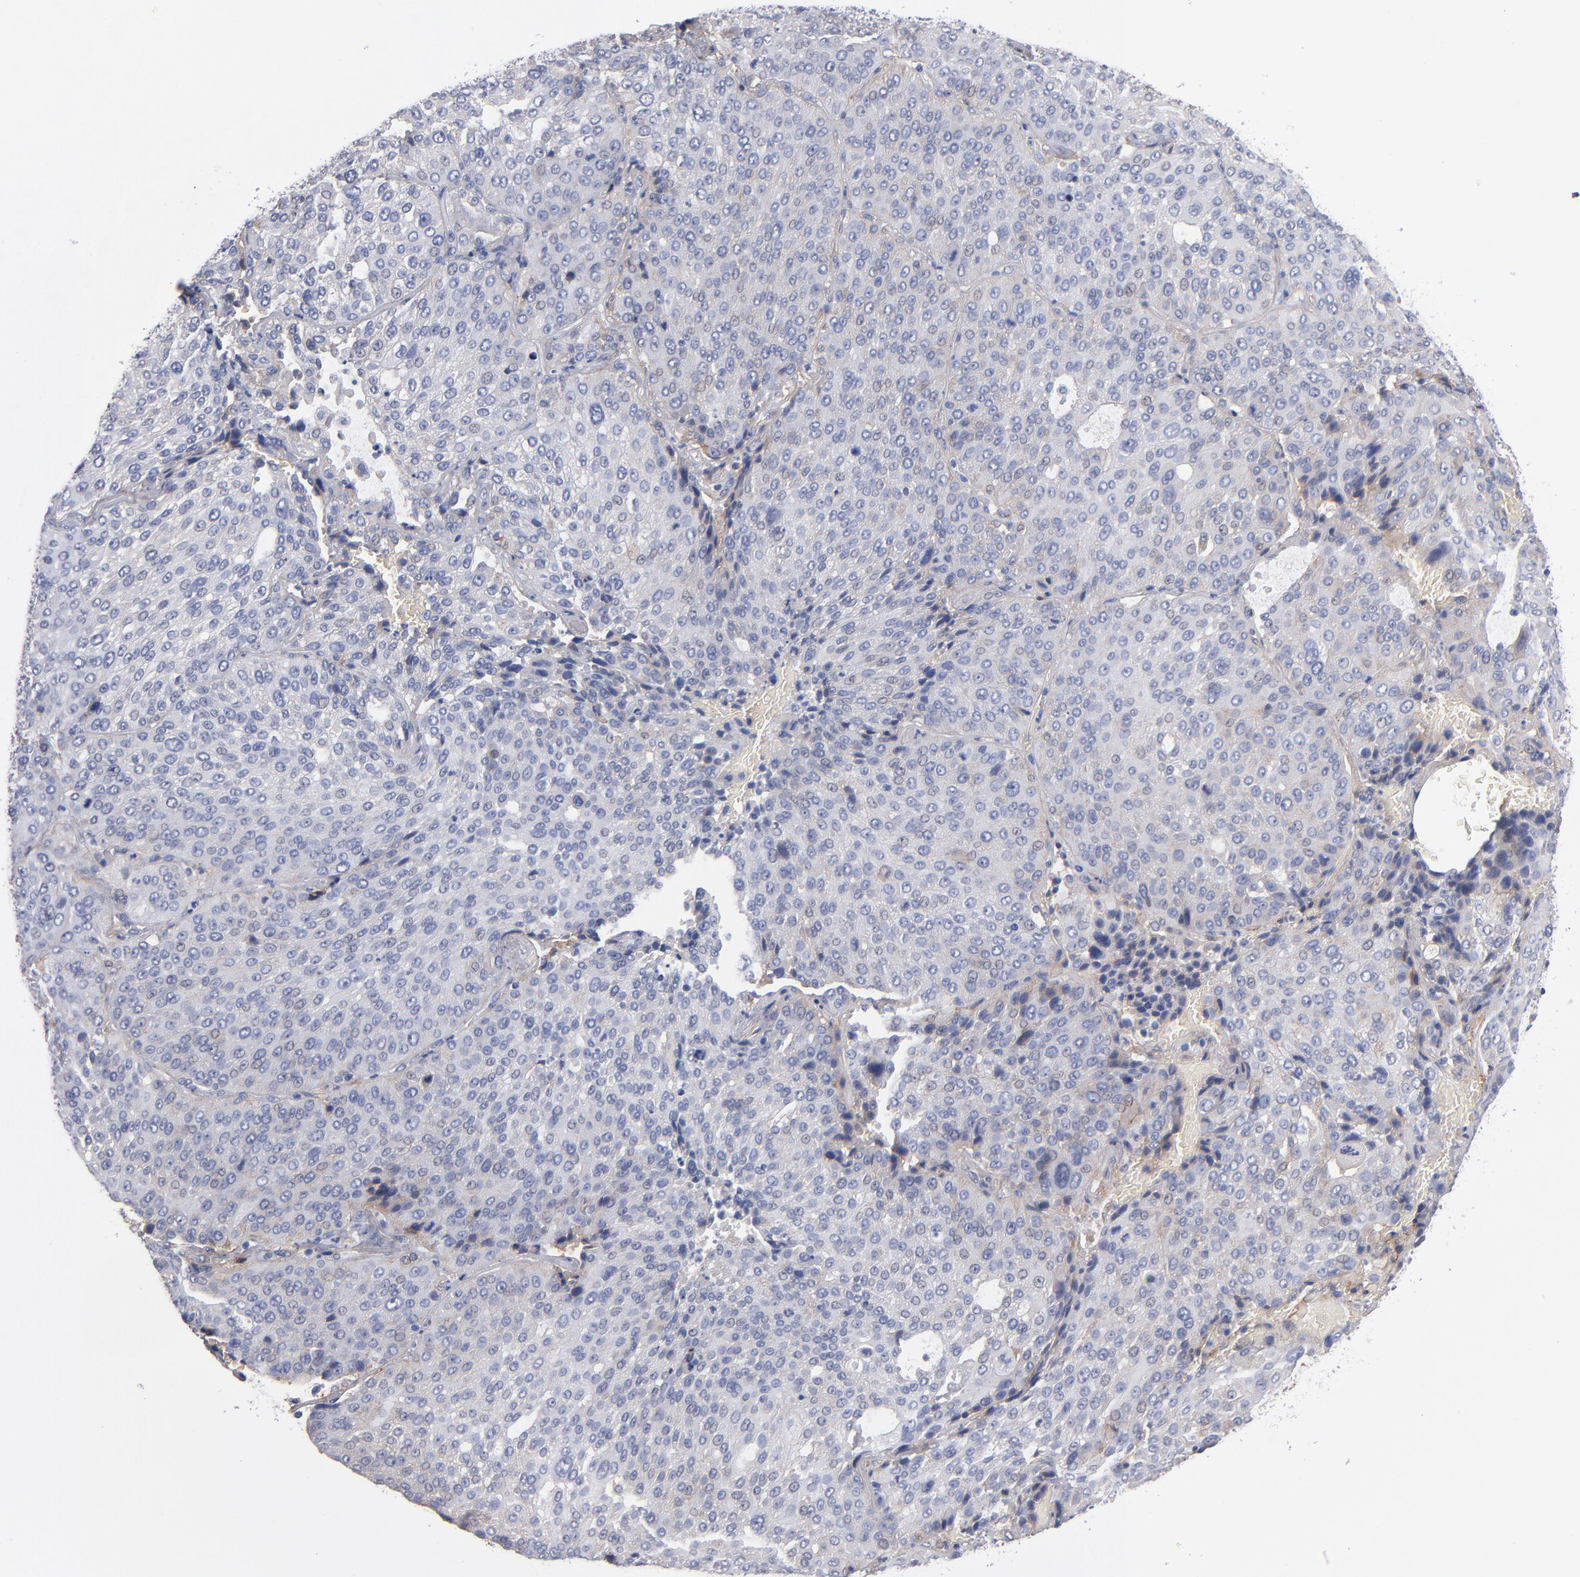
{"staining": {"intensity": "negative", "quantity": "none", "location": "none"}, "tissue": "lung cancer", "cell_type": "Tumor cells", "image_type": "cancer", "snomed": [{"axis": "morphology", "description": "Squamous cell carcinoma, NOS"}, {"axis": "topography", "description": "Lung"}], "caption": "High power microscopy photomicrograph of an immunohistochemistry image of squamous cell carcinoma (lung), revealing no significant positivity in tumor cells.", "gene": "PLSCR4", "patient": {"sex": "male", "age": 54}}